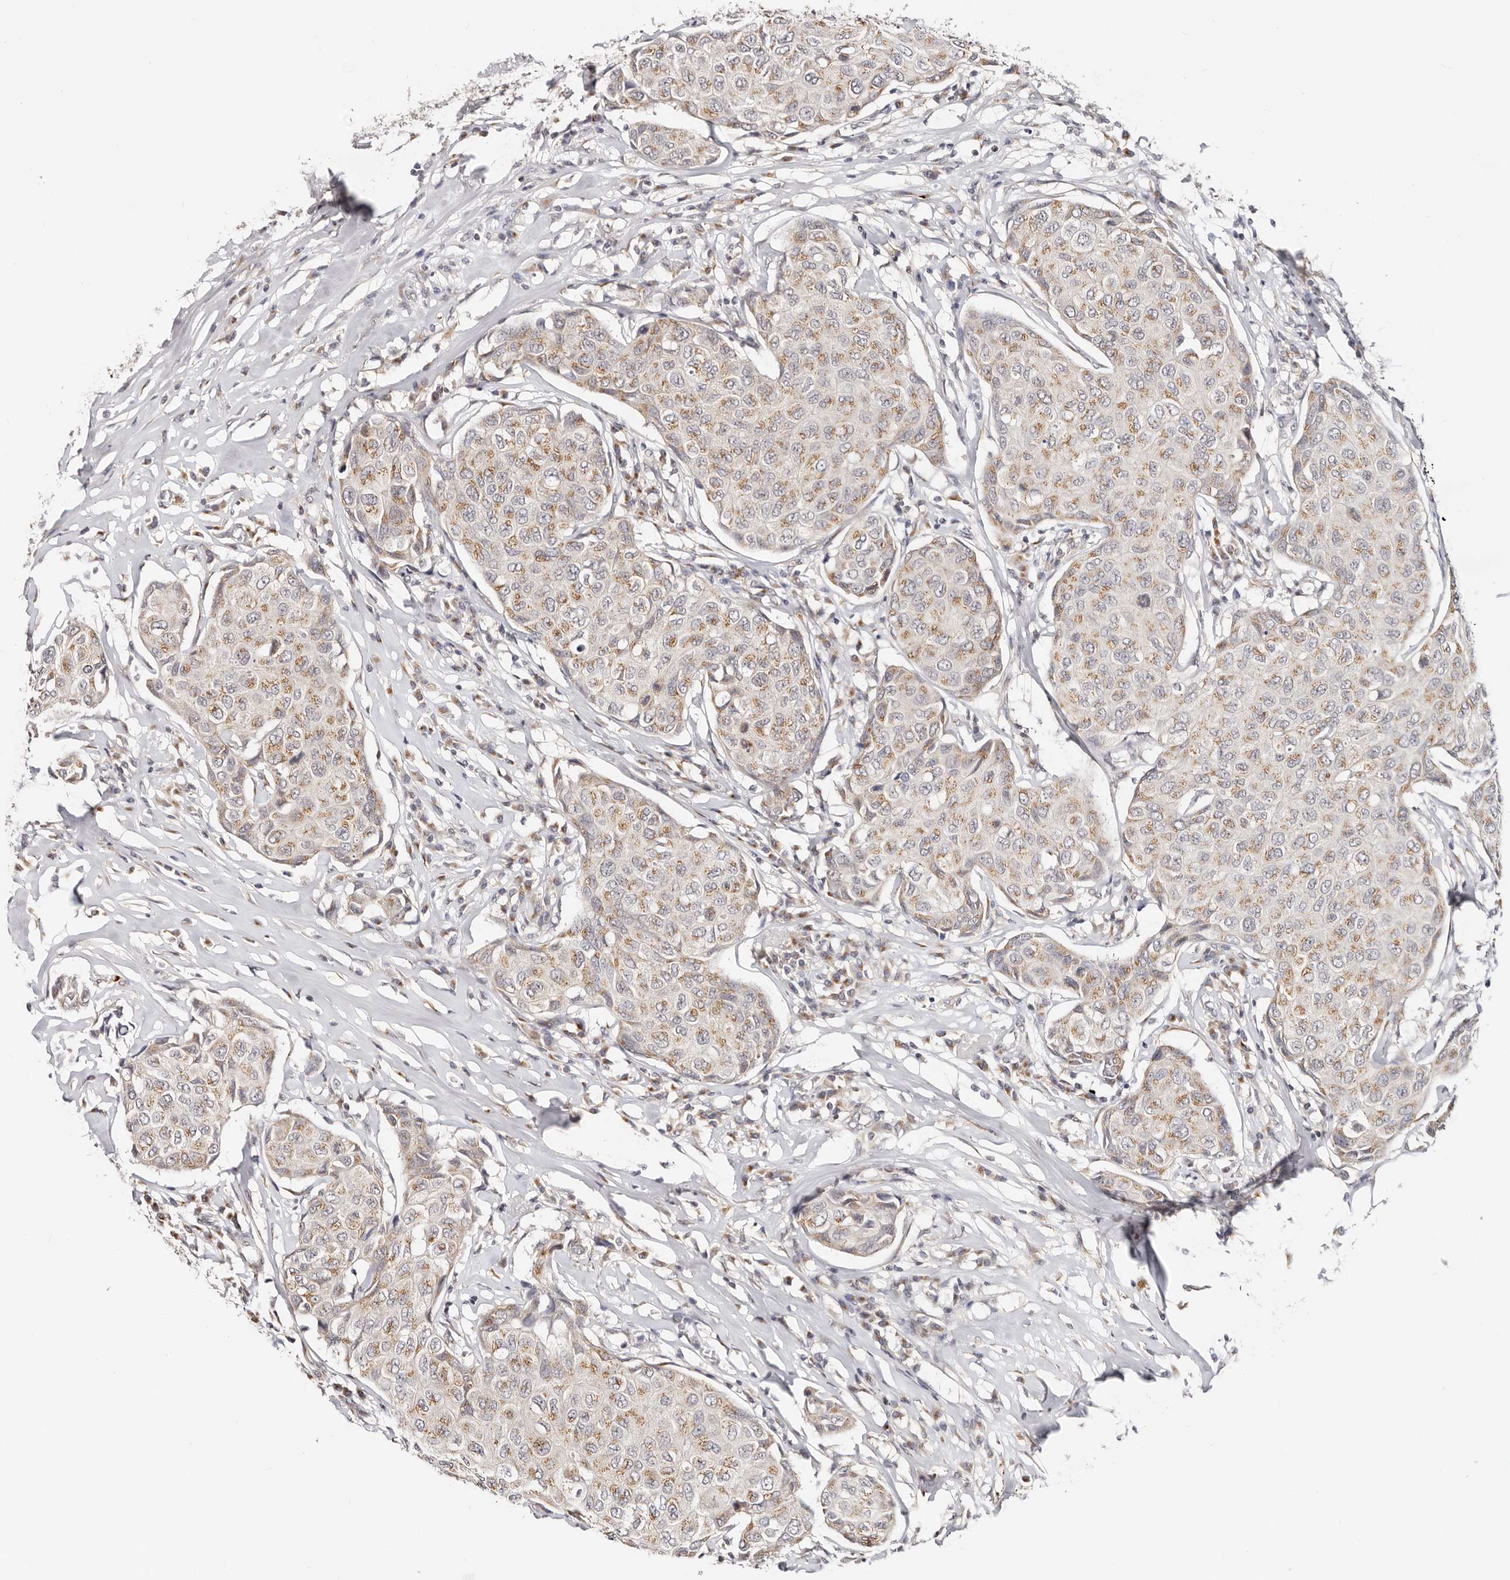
{"staining": {"intensity": "moderate", "quantity": ">75%", "location": "cytoplasmic/membranous"}, "tissue": "breast cancer", "cell_type": "Tumor cells", "image_type": "cancer", "snomed": [{"axis": "morphology", "description": "Duct carcinoma"}, {"axis": "topography", "description": "Breast"}], "caption": "Protein expression analysis of breast cancer demonstrates moderate cytoplasmic/membranous positivity in about >75% of tumor cells. (brown staining indicates protein expression, while blue staining denotes nuclei).", "gene": "VIPAS39", "patient": {"sex": "female", "age": 80}}